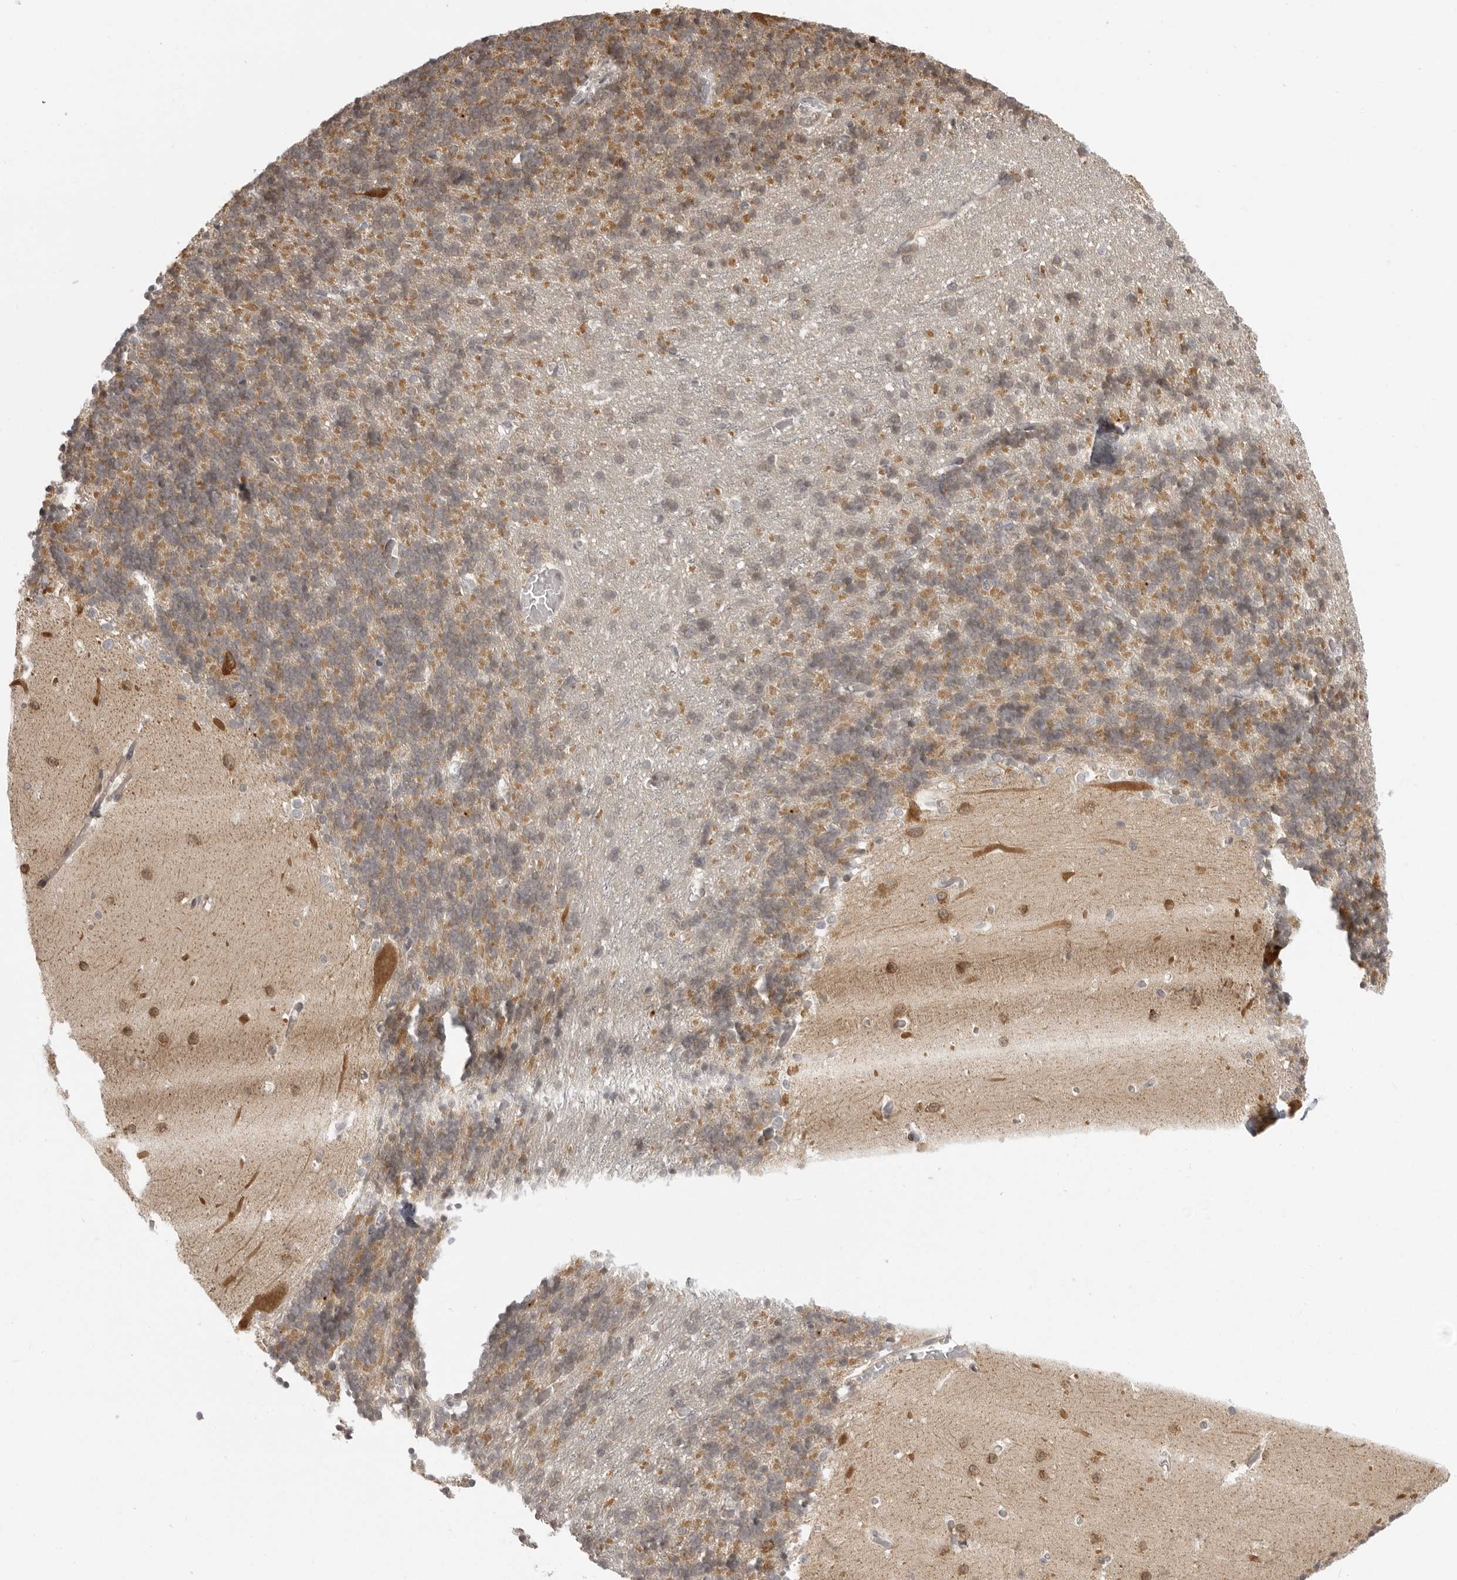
{"staining": {"intensity": "moderate", "quantity": ">75%", "location": "cytoplasmic/membranous"}, "tissue": "cerebellum", "cell_type": "Cells in granular layer", "image_type": "normal", "snomed": [{"axis": "morphology", "description": "Normal tissue, NOS"}, {"axis": "topography", "description": "Cerebellum"}], "caption": "The immunohistochemical stain labels moderate cytoplasmic/membranous expression in cells in granular layer of benign cerebellum.", "gene": "PRRC2A", "patient": {"sex": "male", "age": 37}}